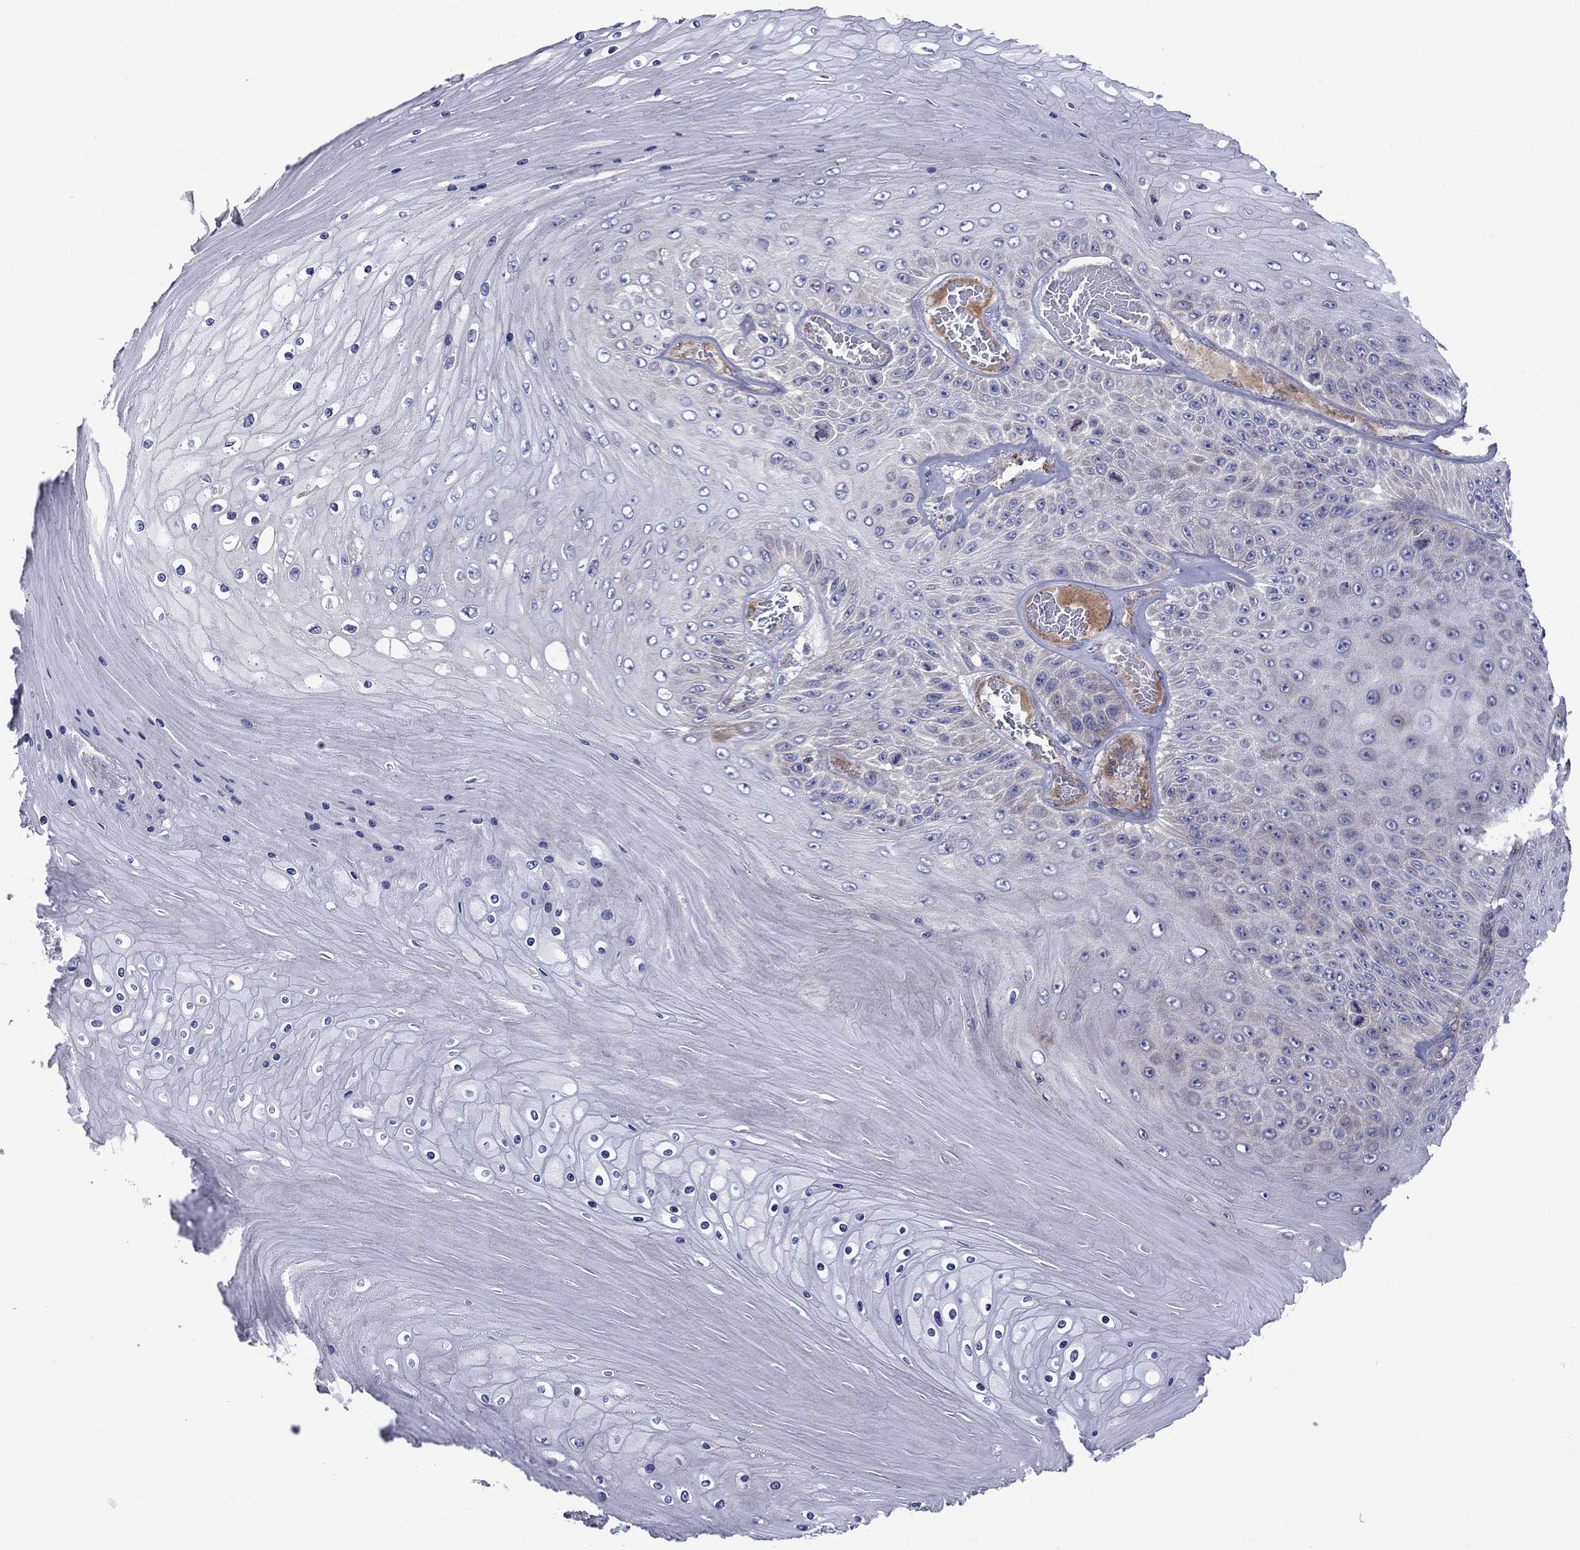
{"staining": {"intensity": "negative", "quantity": "none", "location": "none"}, "tissue": "skin cancer", "cell_type": "Tumor cells", "image_type": "cancer", "snomed": [{"axis": "morphology", "description": "Squamous cell carcinoma, NOS"}, {"axis": "topography", "description": "Skin"}], "caption": "Tumor cells are negative for protein expression in human squamous cell carcinoma (skin). (IHC, brightfield microscopy, high magnification).", "gene": "ASNS", "patient": {"sex": "male", "age": 62}}